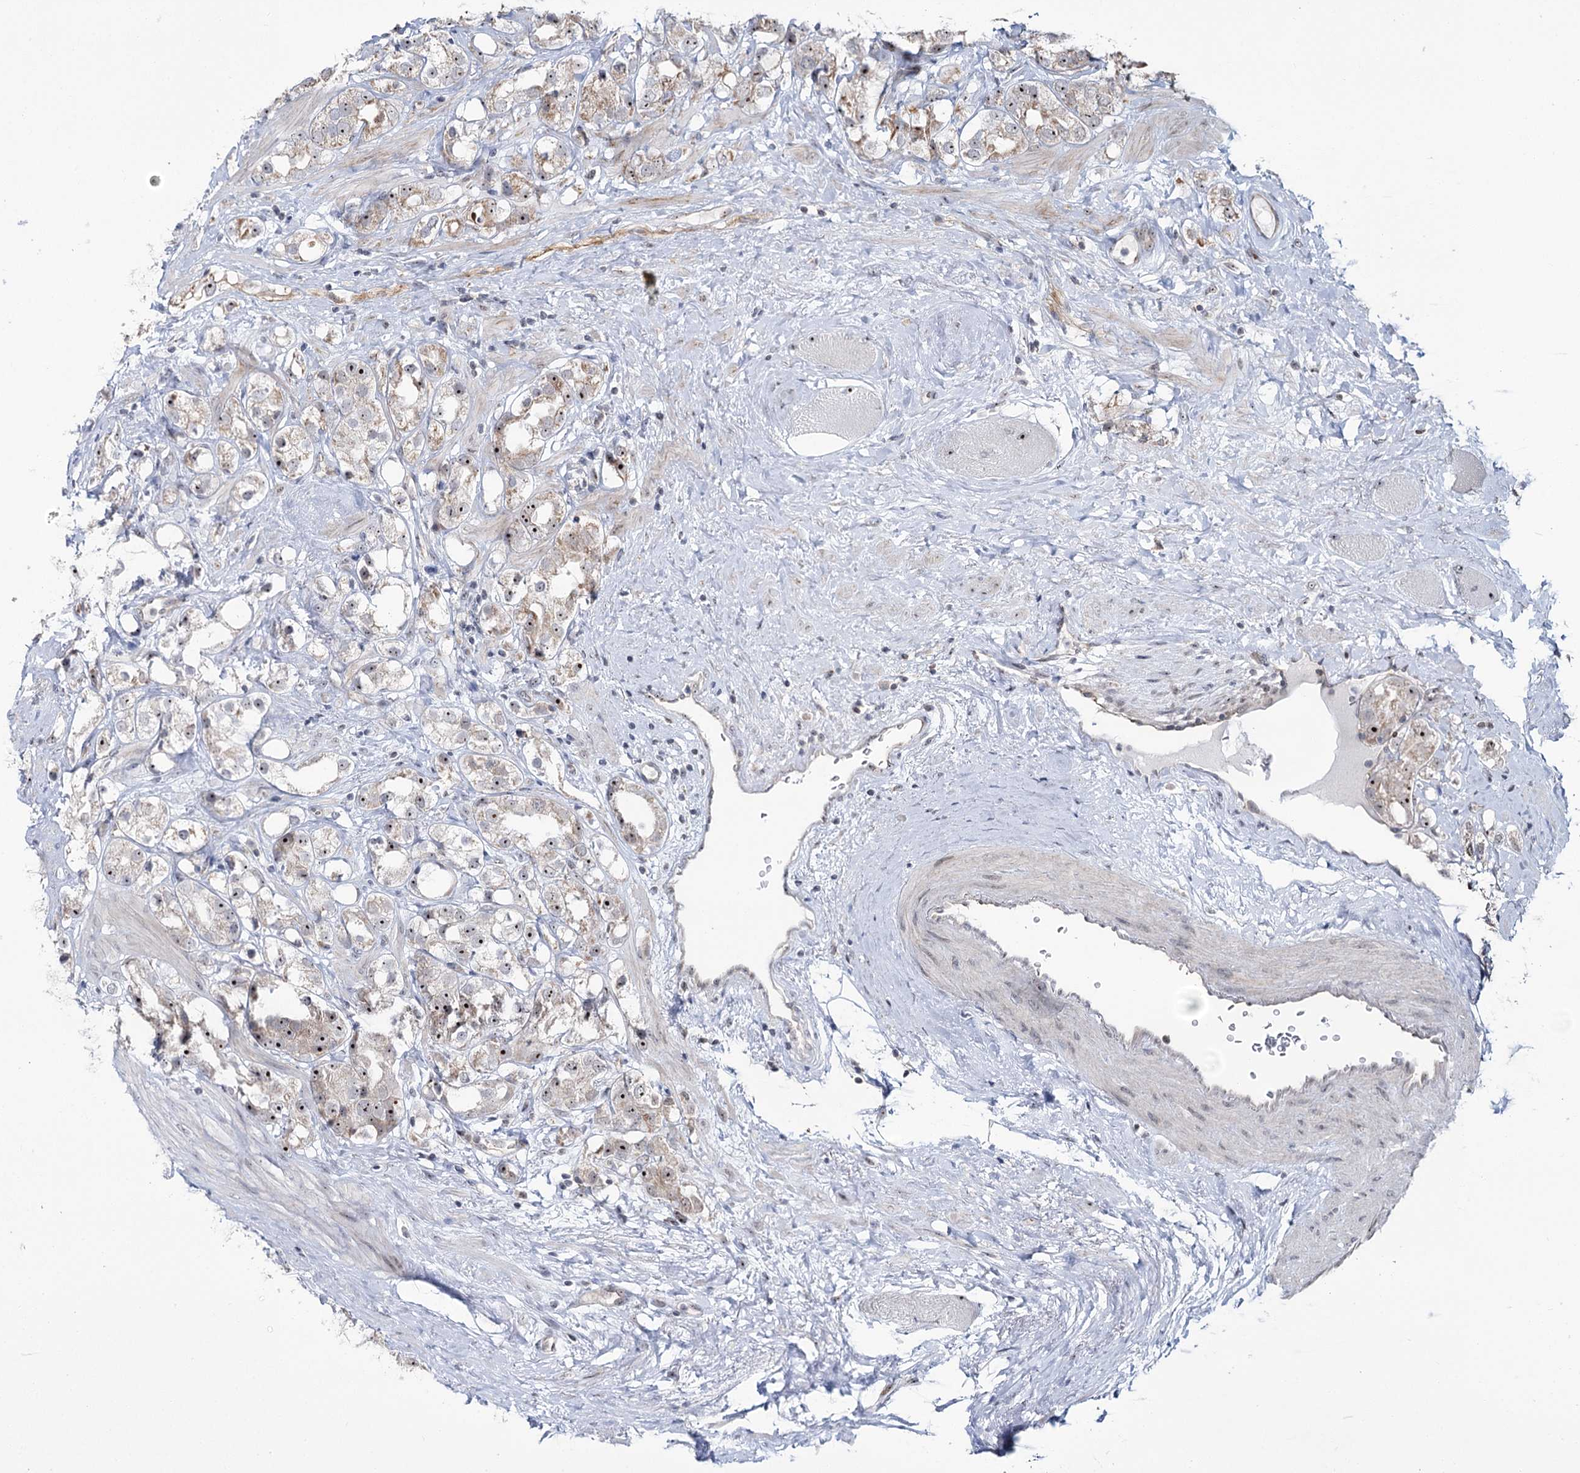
{"staining": {"intensity": "moderate", "quantity": "<25%", "location": "cytoplasmic/membranous,nuclear"}, "tissue": "prostate cancer", "cell_type": "Tumor cells", "image_type": "cancer", "snomed": [{"axis": "morphology", "description": "Adenocarcinoma, NOS"}, {"axis": "topography", "description": "Prostate"}], "caption": "A brown stain shows moderate cytoplasmic/membranous and nuclear expression of a protein in prostate adenocarcinoma tumor cells.", "gene": "STEEP1", "patient": {"sex": "male", "age": 79}}